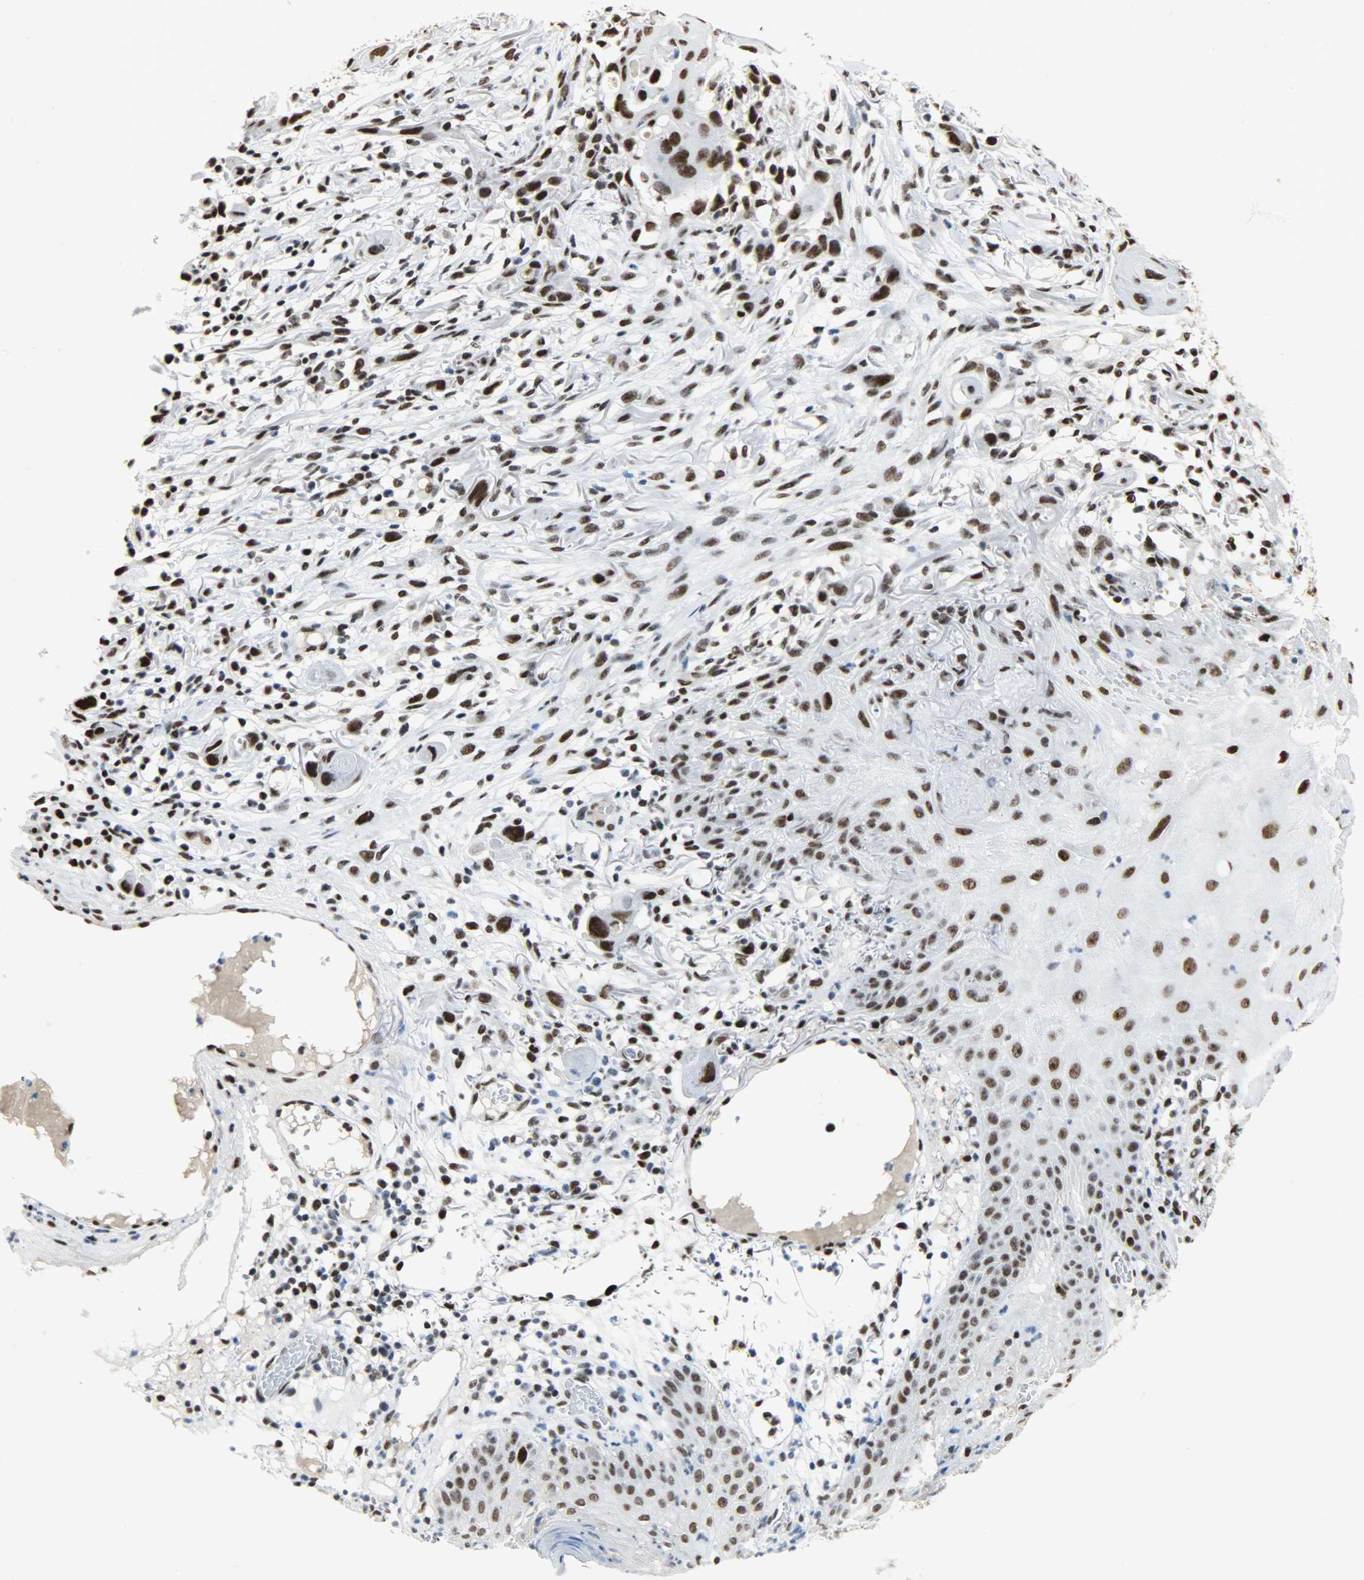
{"staining": {"intensity": "strong", "quantity": ">75%", "location": "nuclear"}, "tissue": "skin cancer", "cell_type": "Tumor cells", "image_type": "cancer", "snomed": [{"axis": "morphology", "description": "Normal tissue, NOS"}, {"axis": "morphology", "description": "Squamous cell carcinoma, NOS"}, {"axis": "topography", "description": "Skin"}], "caption": "An immunohistochemistry (IHC) photomicrograph of tumor tissue is shown. Protein staining in brown labels strong nuclear positivity in skin cancer within tumor cells. (IHC, brightfield microscopy, high magnification).", "gene": "SSB", "patient": {"sex": "female", "age": 59}}